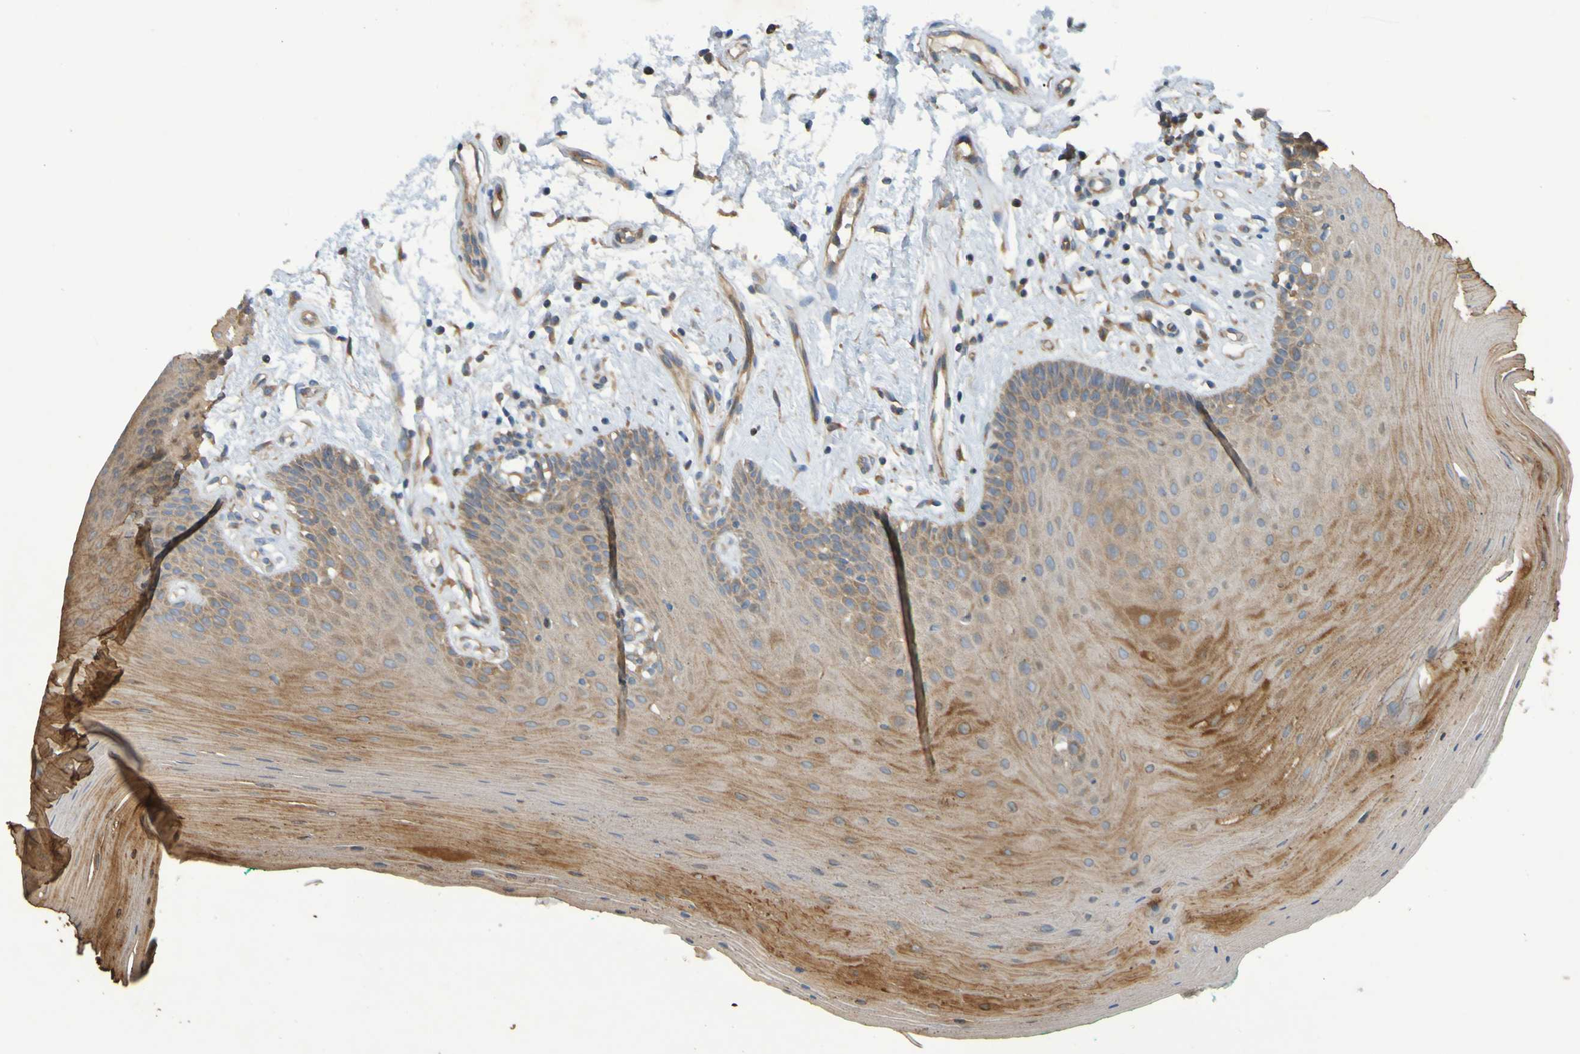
{"staining": {"intensity": "moderate", "quantity": ">75%", "location": "cytoplasmic/membranous"}, "tissue": "oral mucosa", "cell_type": "Squamous epithelial cells", "image_type": "normal", "snomed": [{"axis": "morphology", "description": "Normal tissue, NOS"}, {"axis": "topography", "description": "Skeletal muscle"}, {"axis": "topography", "description": "Oral tissue"}], "caption": "Oral mucosa stained with immunohistochemistry (IHC) shows moderate cytoplasmic/membranous staining in approximately >75% of squamous epithelial cells. (Stains: DAB in brown, nuclei in blue, Microscopy: brightfield microscopy at high magnification).", "gene": "DNAJC4", "patient": {"sex": "male", "age": 58}}